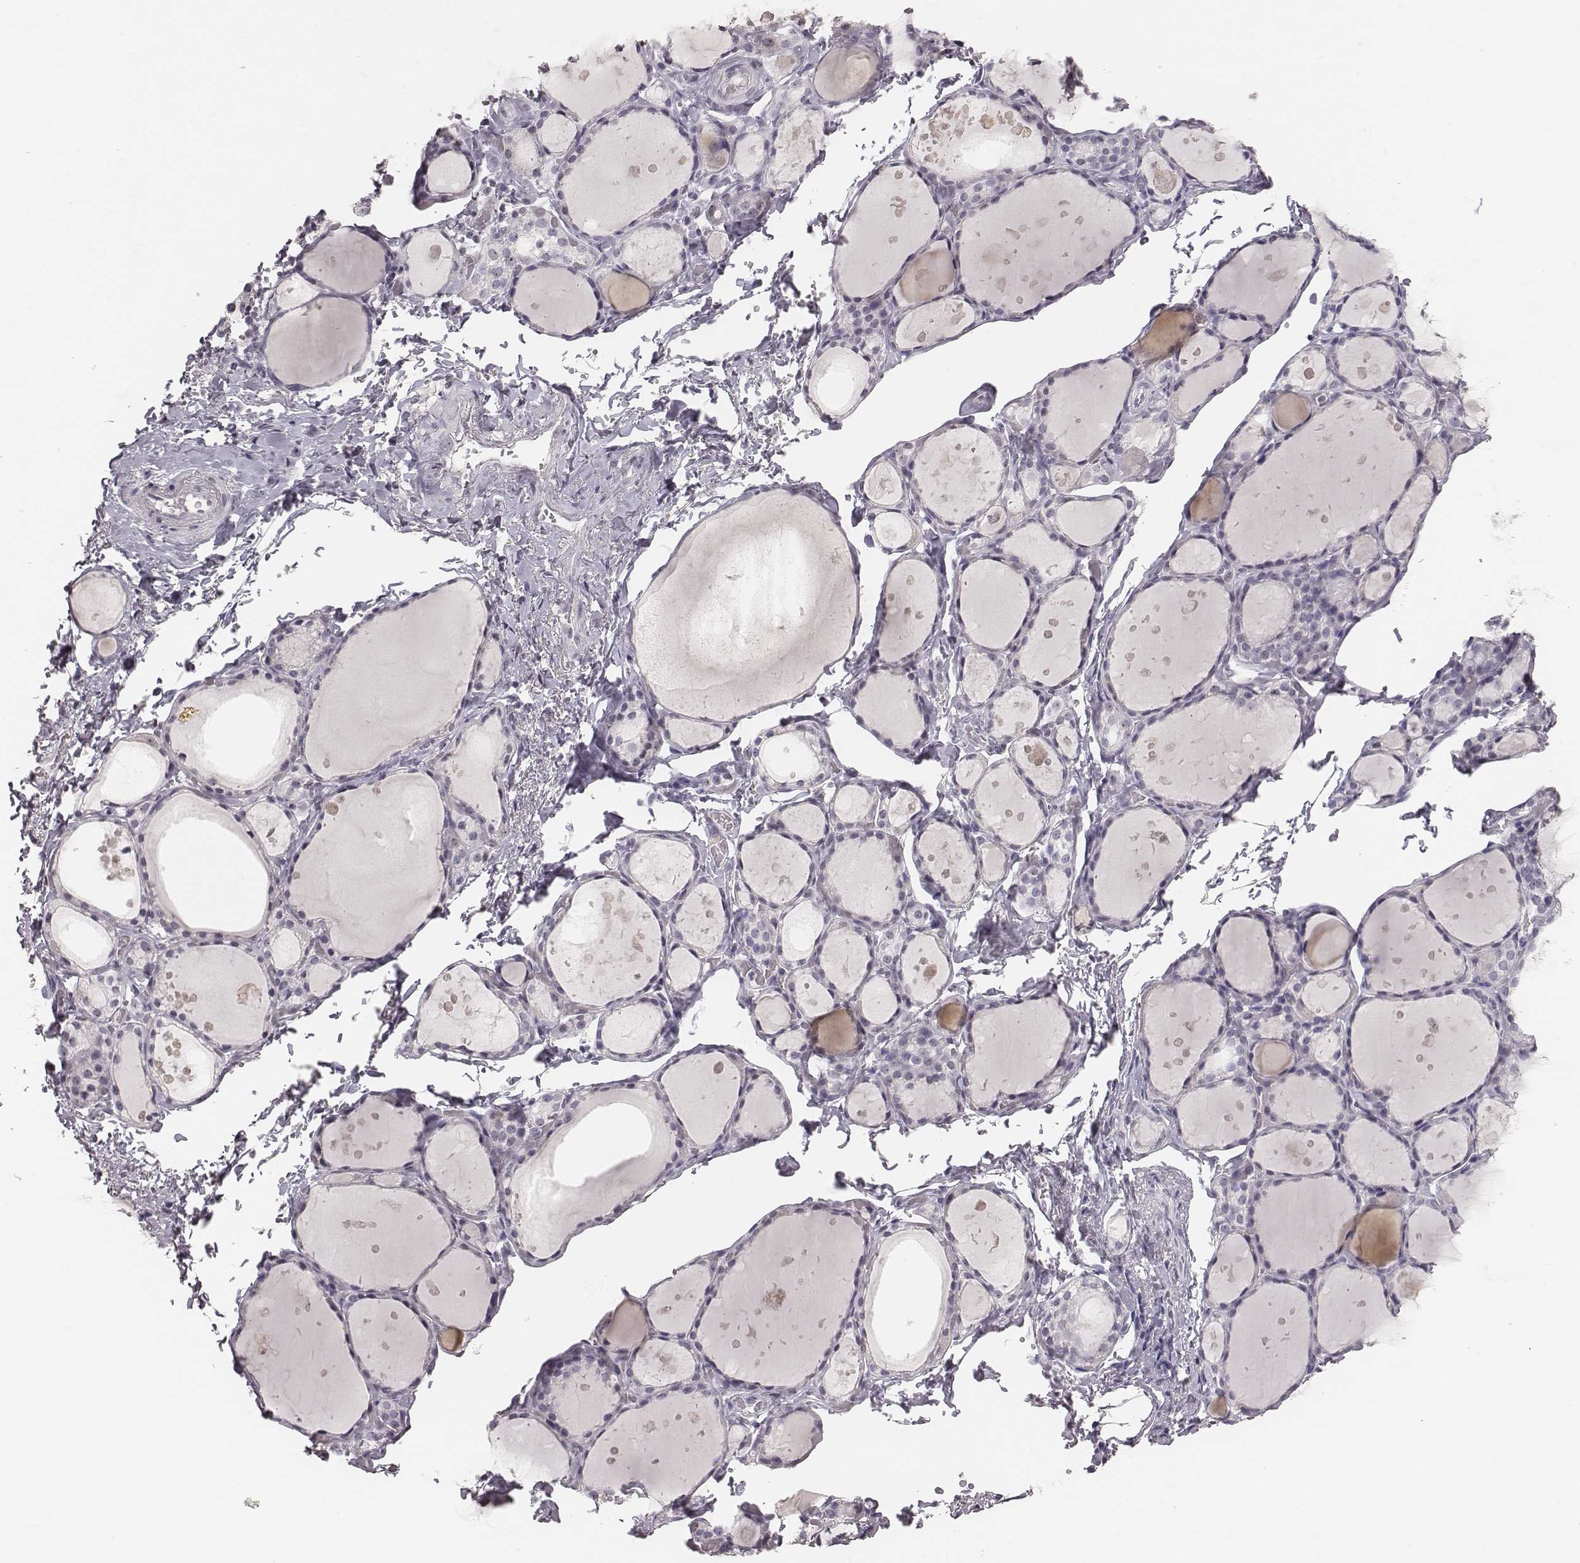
{"staining": {"intensity": "negative", "quantity": "none", "location": "none"}, "tissue": "thyroid gland", "cell_type": "Glandular cells", "image_type": "normal", "snomed": [{"axis": "morphology", "description": "Normal tissue, NOS"}, {"axis": "topography", "description": "Thyroid gland"}], "caption": "This is an IHC photomicrograph of benign thyroid gland. There is no staining in glandular cells.", "gene": "NIFK", "patient": {"sex": "male", "age": 68}}